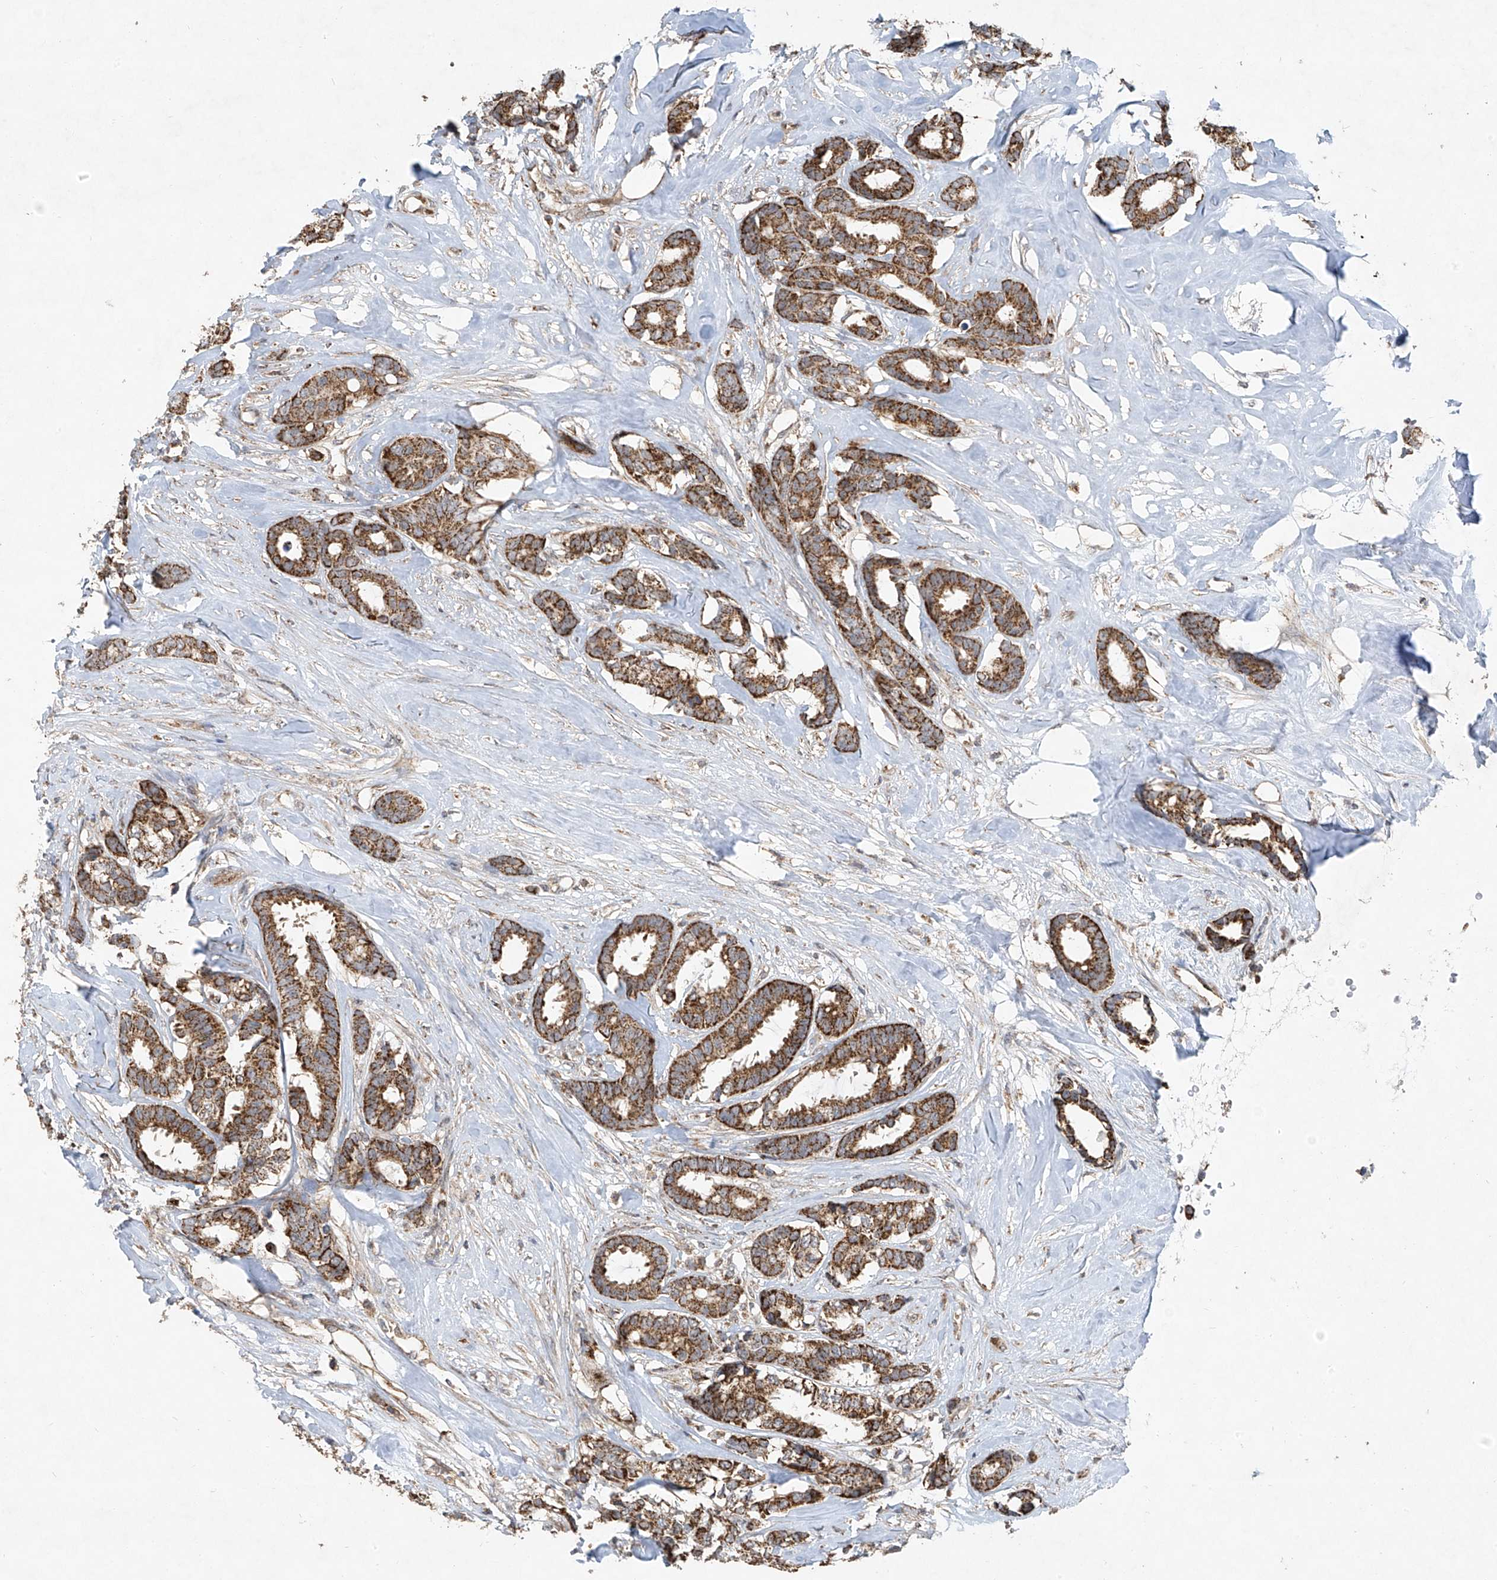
{"staining": {"intensity": "strong", "quantity": ">75%", "location": "cytoplasmic/membranous"}, "tissue": "breast cancer", "cell_type": "Tumor cells", "image_type": "cancer", "snomed": [{"axis": "morphology", "description": "Duct carcinoma"}, {"axis": "topography", "description": "Breast"}], "caption": "Tumor cells exhibit high levels of strong cytoplasmic/membranous staining in about >75% of cells in human breast cancer (invasive ductal carcinoma).", "gene": "UQCC1", "patient": {"sex": "female", "age": 87}}